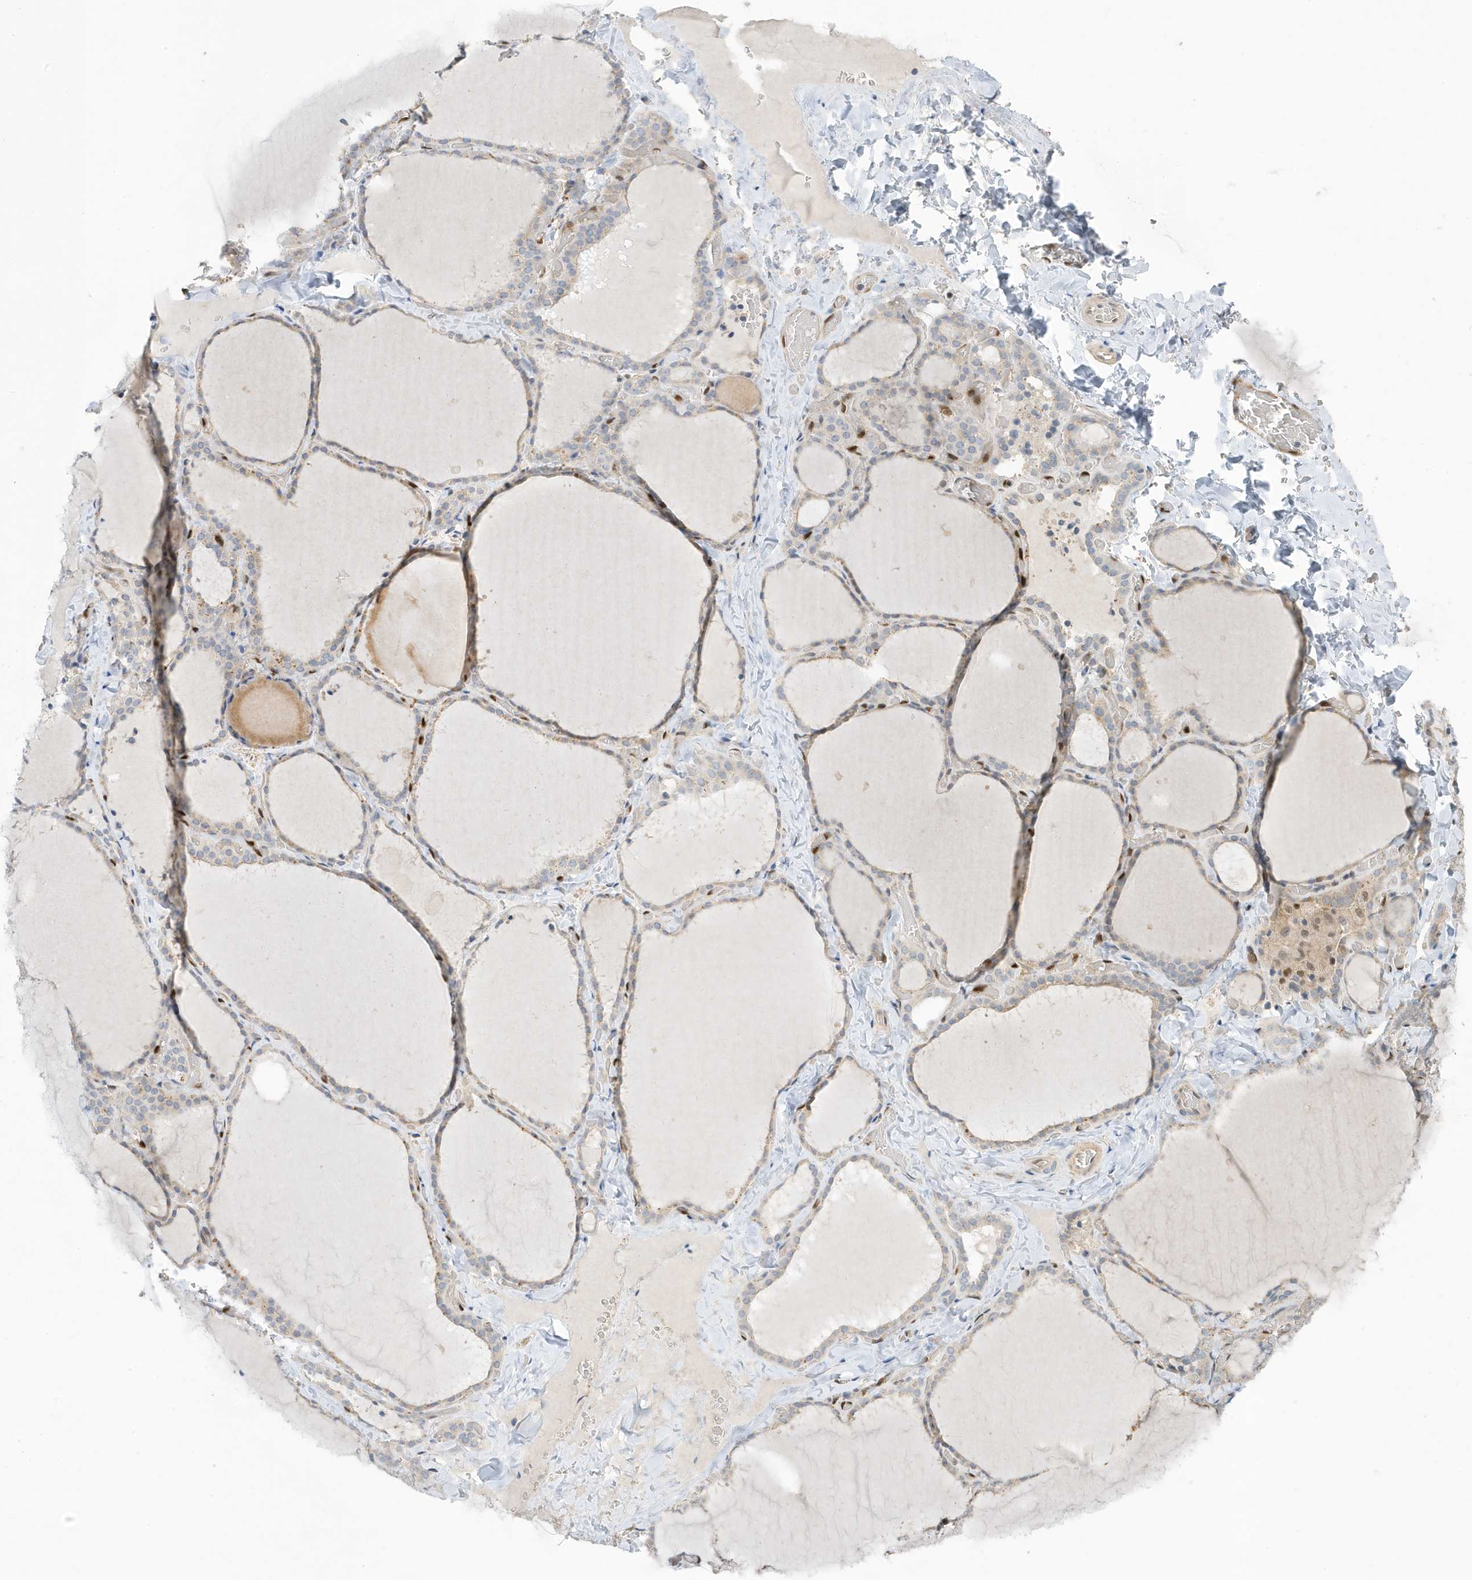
{"staining": {"intensity": "weak", "quantity": "25%-75%", "location": "cytoplasmic/membranous"}, "tissue": "thyroid gland", "cell_type": "Glandular cells", "image_type": "normal", "snomed": [{"axis": "morphology", "description": "Normal tissue, NOS"}, {"axis": "topography", "description": "Thyroid gland"}], "caption": "High-power microscopy captured an immunohistochemistry (IHC) histopathology image of benign thyroid gland, revealing weak cytoplasmic/membranous positivity in about 25%-75% of glandular cells.", "gene": "NCOA7", "patient": {"sex": "female", "age": 22}}